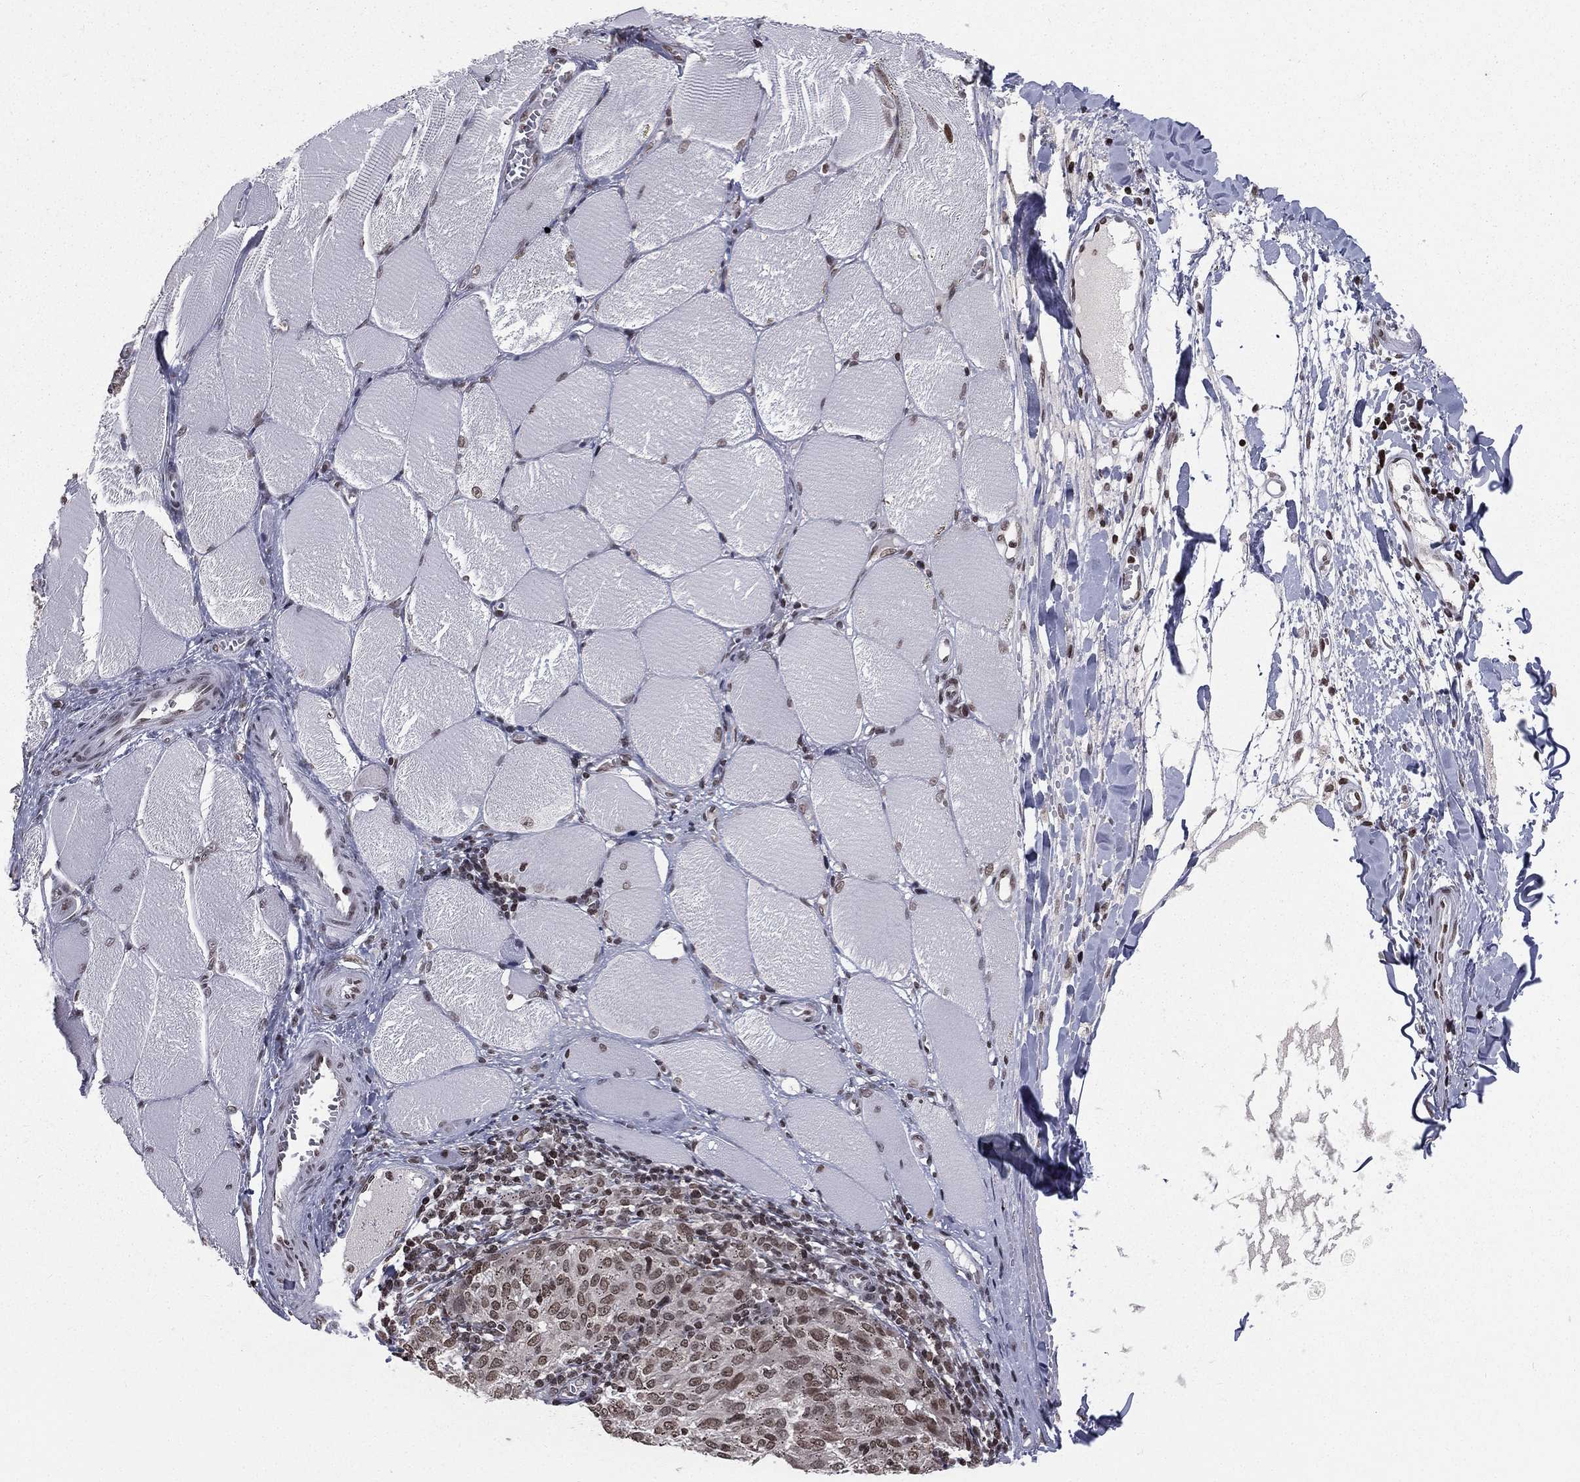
{"staining": {"intensity": "weak", "quantity": ">75%", "location": "nuclear"}, "tissue": "melanoma", "cell_type": "Tumor cells", "image_type": "cancer", "snomed": [{"axis": "morphology", "description": "Malignant melanoma, NOS"}, {"axis": "topography", "description": "Skin"}], "caption": "This histopathology image reveals IHC staining of human melanoma, with low weak nuclear staining in about >75% of tumor cells.", "gene": "RFX7", "patient": {"sex": "female", "age": 72}}